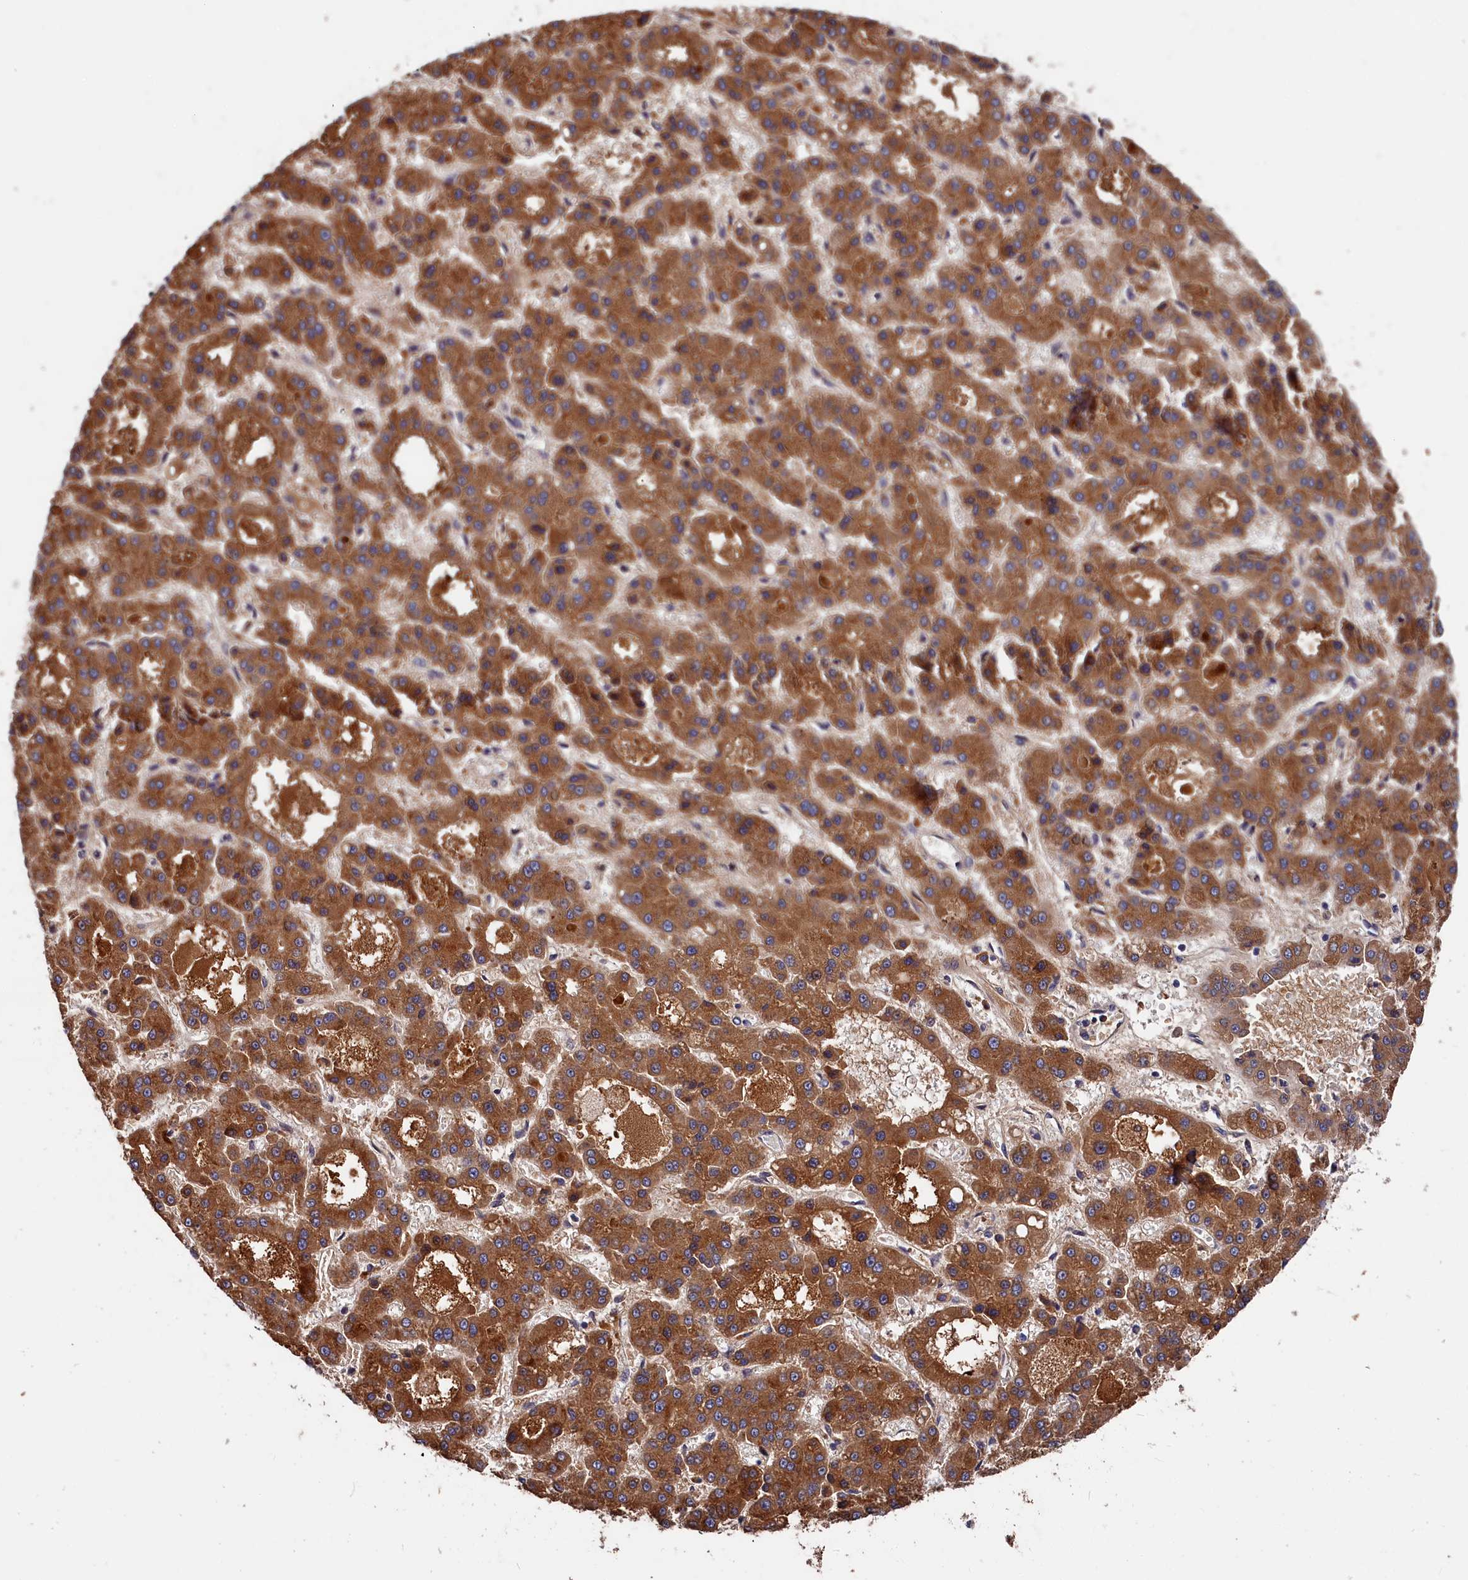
{"staining": {"intensity": "strong", "quantity": ">75%", "location": "cytoplasmic/membranous"}, "tissue": "liver cancer", "cell_type": "Tumor cells", "image_type": "cancer", "snomed": [{"axis": "morphology", "description": "Carcinoma, Hepatocellular, NOS"}, {"axis": "topography", "description": "Liver"}], "caption": "Liver cancer stained with a protein marker demonstrates strong staining in tumor cells.", "gene": "ITIH1", "patient": {"sex": "male", "age": 70}}